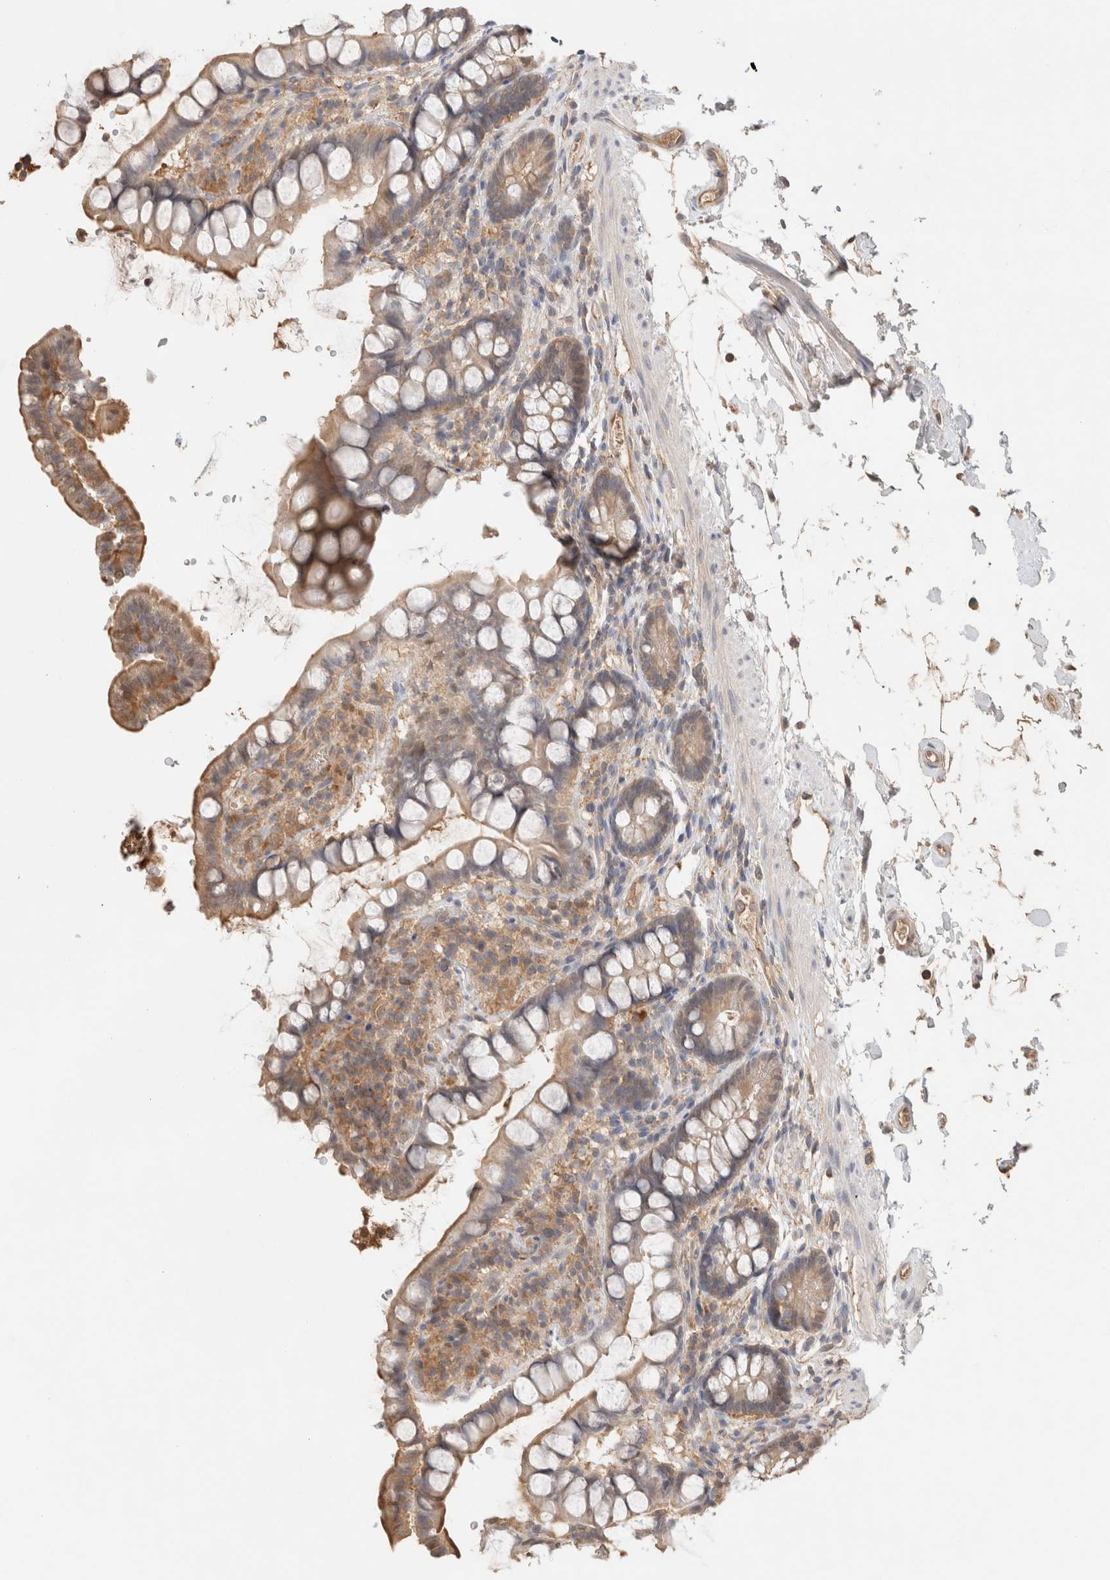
{"staining": {"intensity": "moderate", "quantity": ">75%", "location": "cytoplasmic/membranous"}, "tissue": "small intestine", "cell_type": "Glandular cells", "image_type": "normal", "snomed": [{"axis": "morphology", "description": "Normal tissue, NOS"}, {"axis": "topography", "description": "Smooth muscle"}, {"axis": "topography", "description": "Small intestine"}], "caption": "Approximately >75% of glandular cells in unremarkable human small intestine display moderate cytoplasmic/membranous protein staining as visualized by brown immunohistochemical staining.", "gene": "YWHAH", "patient": {"sex": "female", "age": 84}}